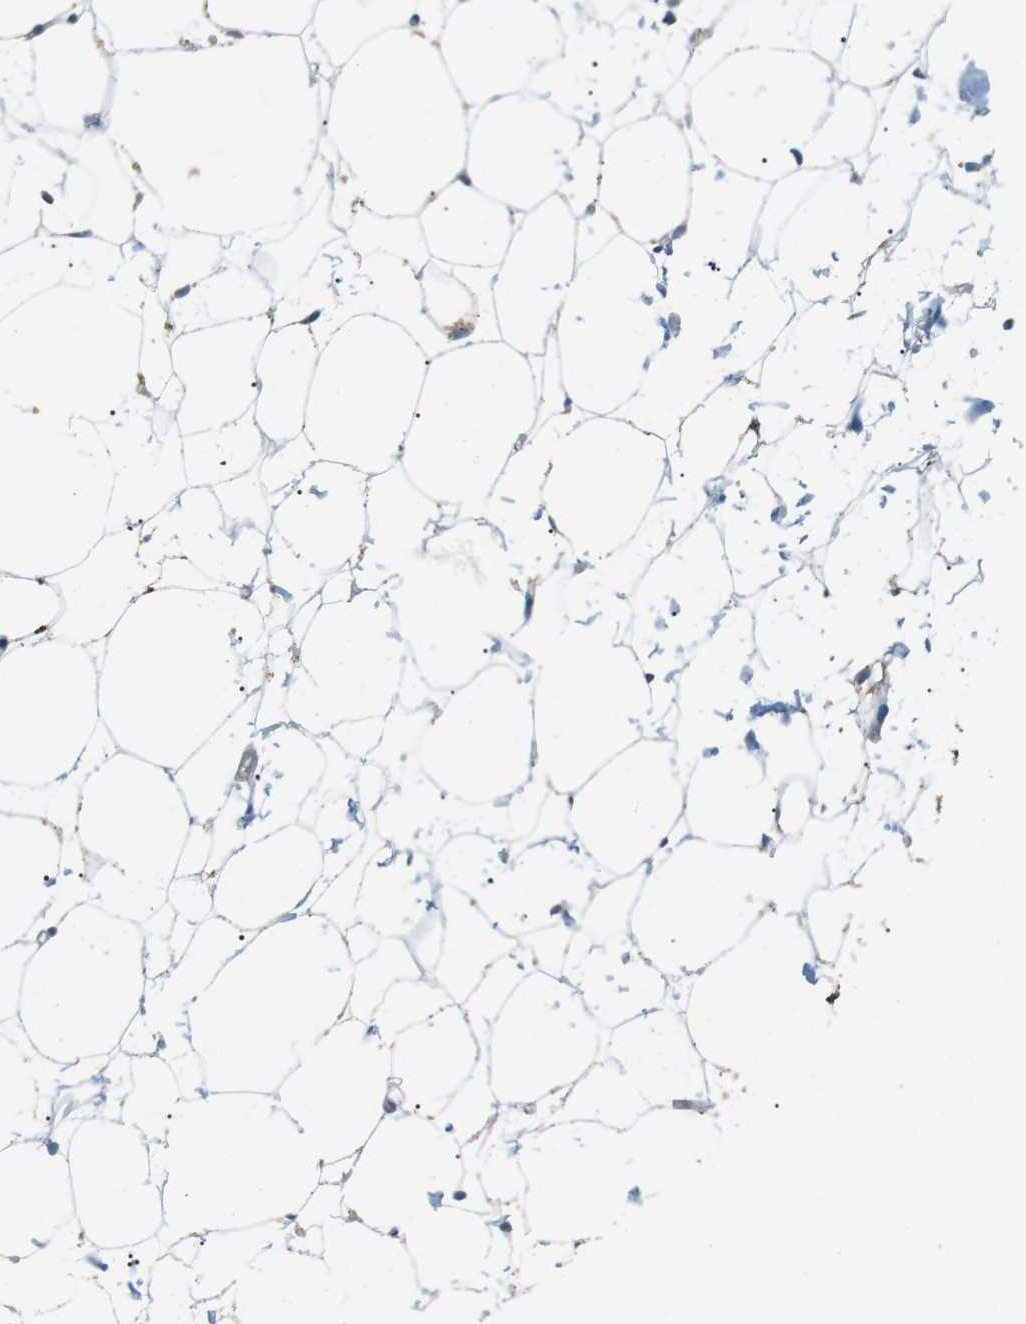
{"staining": {"intensity": "negative", "quantity": "none", "location": "none"}, "tissue": "adipose tissue", "cell_type": "Adipocytes", "image_type": "normal", "snomed": [{"axis": "morphology", "description": "Normal tissue, NOS"}, {"axis": "topography", "description": "Breast"}, {"axis": "topography", "description": "Soft tissue"}], "caption": "High magnification brightfield microscopy of unremarkable adipose tissue stained with DAB (3,3'-diaminobenzidine) (brown) and counterstained with hematoxylin (blue): adipocytes show no significant staining. The staining was performed using DAB to visualize the protein expression in brown, while the nuclei were stained in blue with hematoxylin (Magnification: 20x).", "gene": "CD300E", "patient": {"sex": "female", "age": 75}}